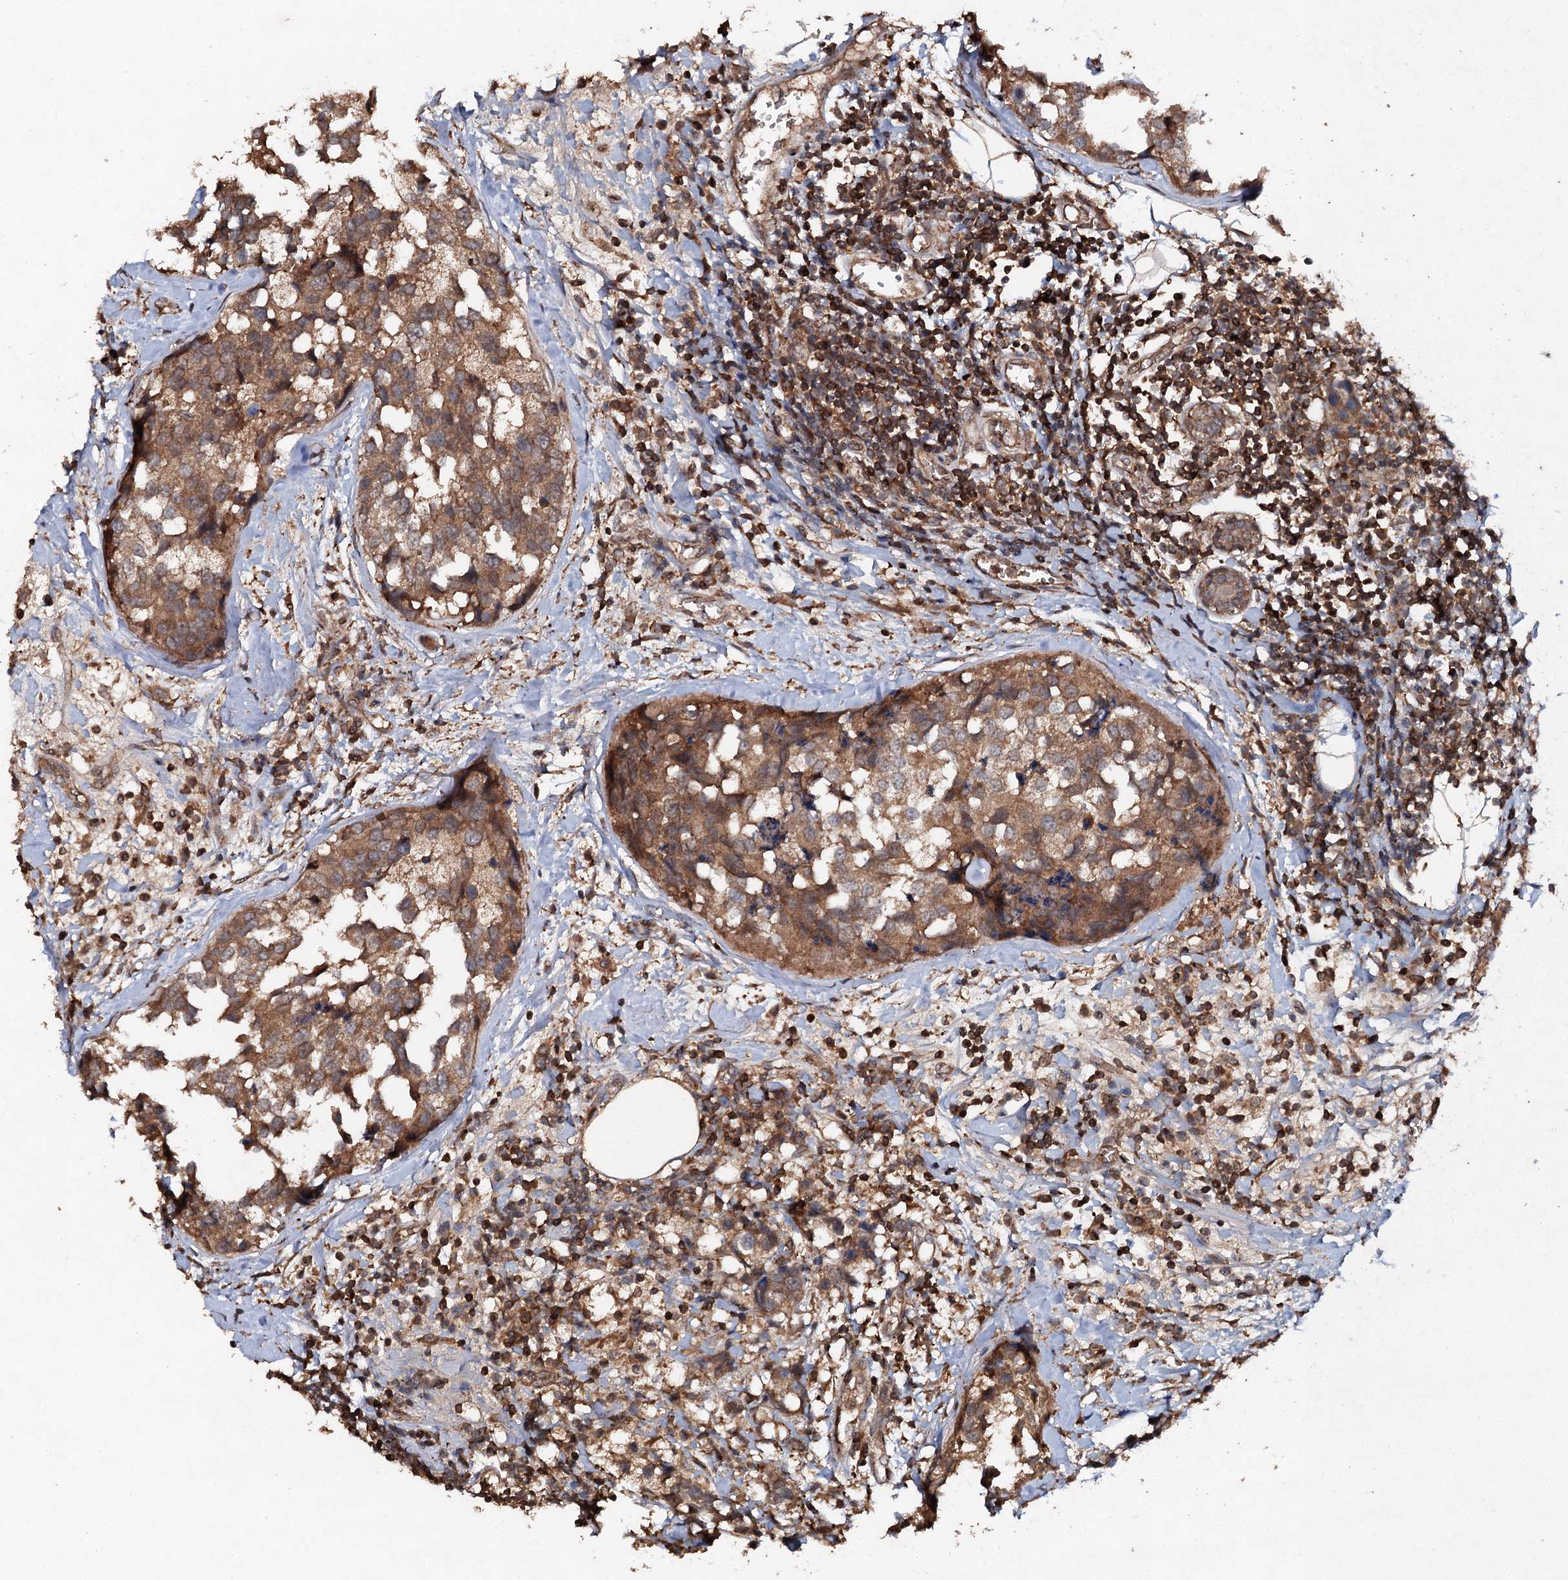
{"staining": {"intensity": "moderate", "quantity": ">75%", "location": "cytoplasmic/membranous"}, "tissue": "breast cancer", "cell_type": "Tumor cells", "image_type": "cancer", "snomed": [{"axis": "morphology", "description": "Lobular carcinoma"}, {"axis": "topography", "description": "Breast"}], "caption": "Protein expression analysis of human lobular carcinoma (breast) reveals moderate cytoplasmic/membranous staining in approximately >75% of tumor cells.", "gene": "ADGRG3", "patient": {"sex": "female", "age": 59}}